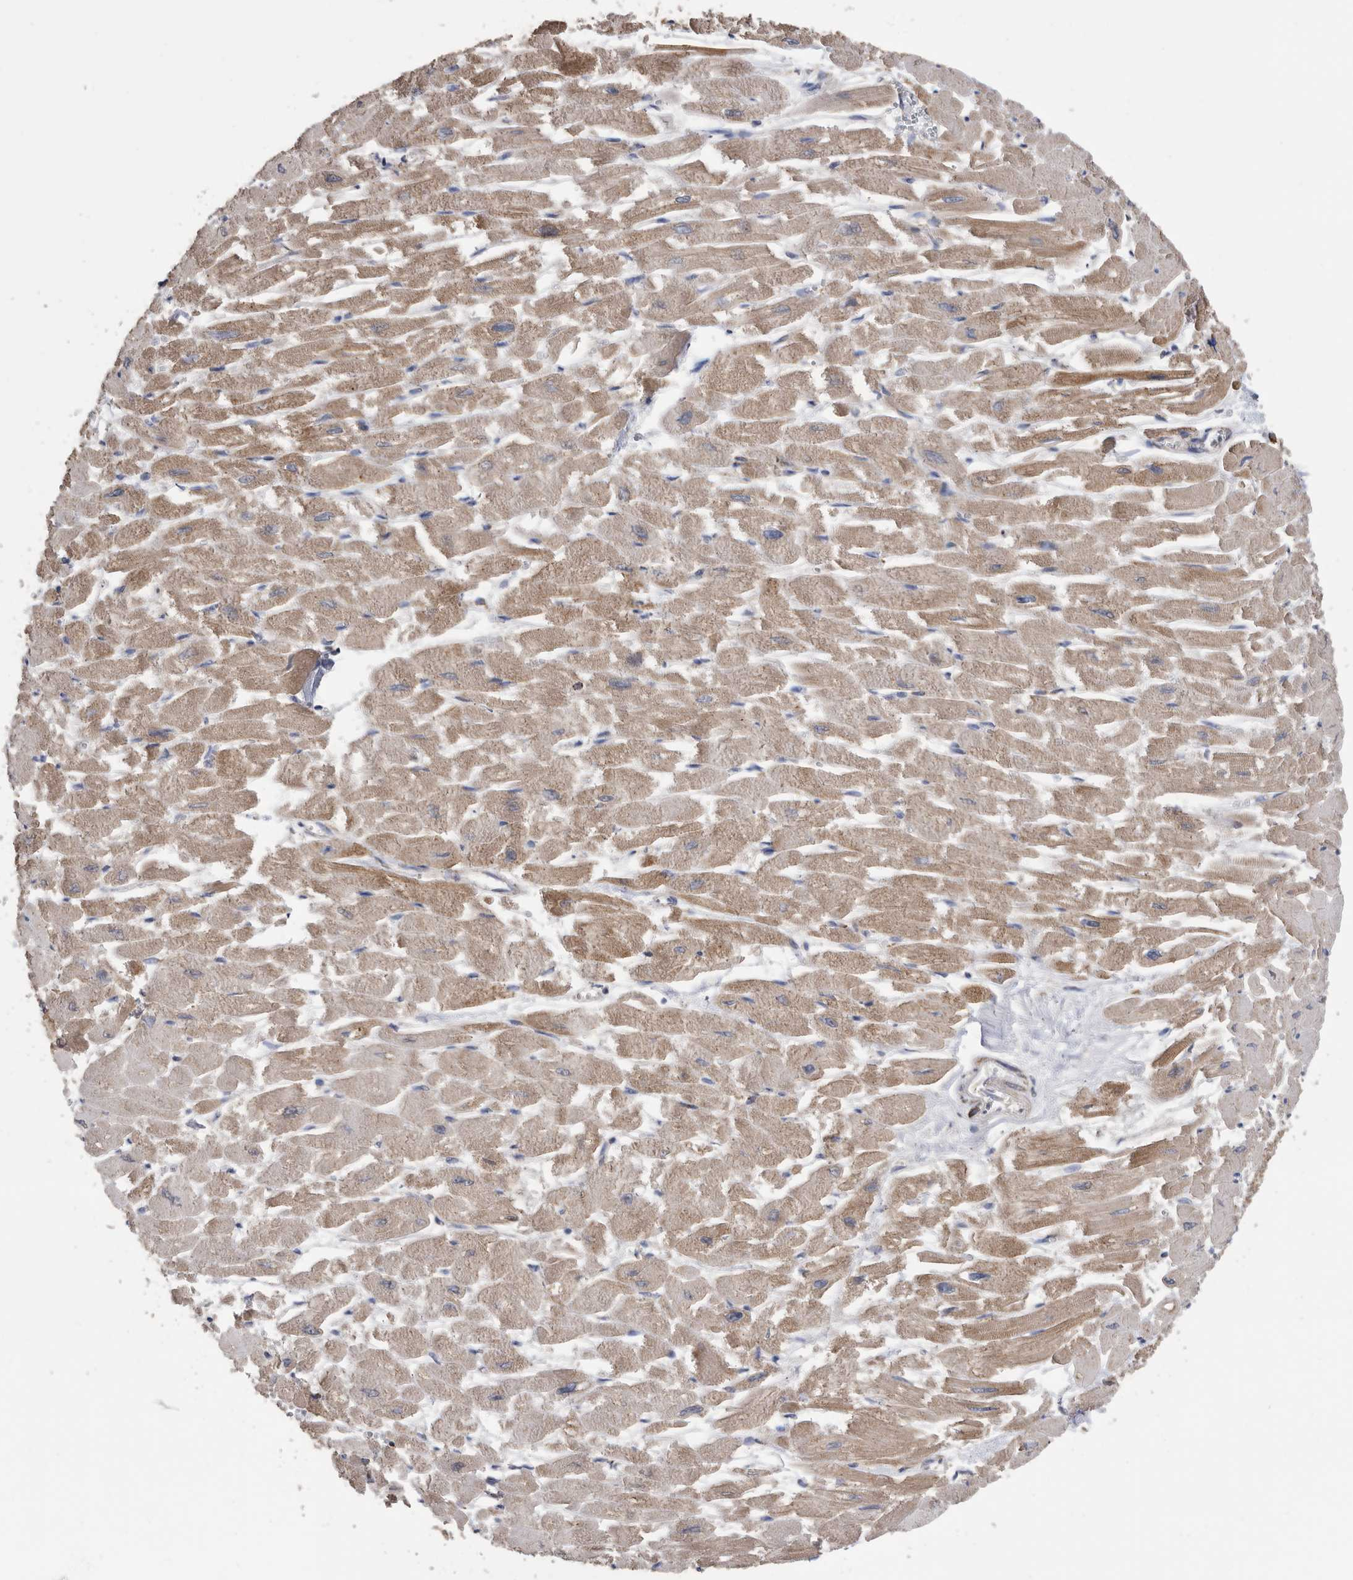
{"staining": {"intensity": "moderate", "quantity": ">75%", "location": "cytoplasmic/membranous"}, "tissue": "heart muscle", "cell_type": "Cardiomyocytes", "image_type": "normal", "snomed": [{"axis": "morphology", "description": "Normal tissue, NOS"}, {"axis": "topography", "description": "Heart"}], "caption": "IHC image of benign human heart muscle stained for a protein (brown), which shows medium levels of moderate cytoplasmic/membranous positivity in approximately >75% of cardiomyocytes.", "gene": "WFDC1", "patient": {"sex": "male", "age": 54}}